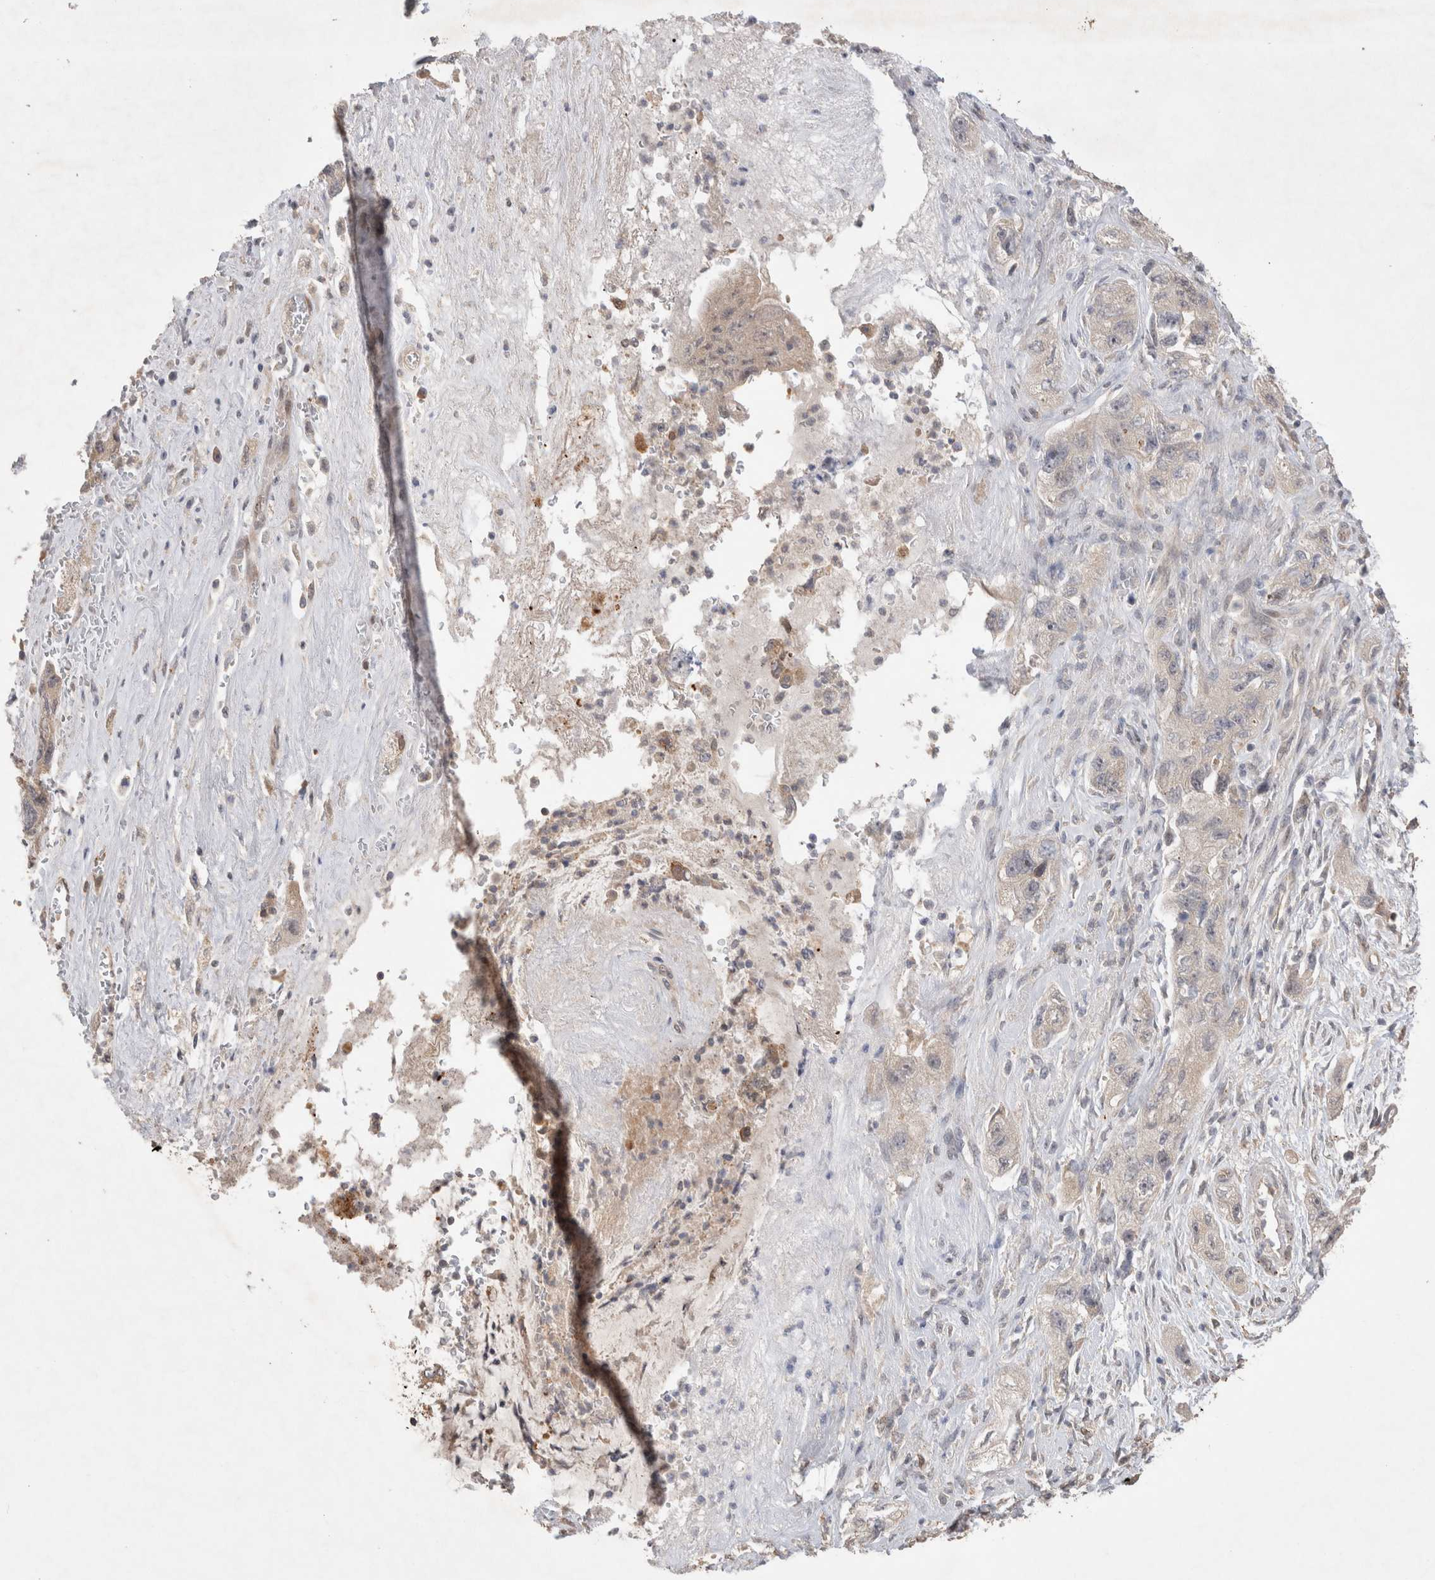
{"staining": {"intensity": "weak", "quantity": "25%-75%", "location": "cytoplasmic/membranous"}, "tissue": "pancreatic cancer", "cell_type": "Tumor cells", "image_type": "cancer", "snomed": [{"axis": "morphology", "description": "Adenocarcinoma, NOS"}, {"axis": "topography", "description": "Pancreas"}], "caption": "Immunohistochemistry (IHC) staining of adenocarcinoma (pancreatic), which shows low levels of weak cytoplasmic/membranous staining in approximately 25%-75% of tumor cells indicating weak cytoplasmic/membranous protein positivity. The staining was performed using DAB (3,3'-diaminobenzidine) (brown) for protein detection and nuclei were counterstained in hematoxylin (blue).", "gene": "SLC29A1", "patient": {"sex": "female", "age": 73}}